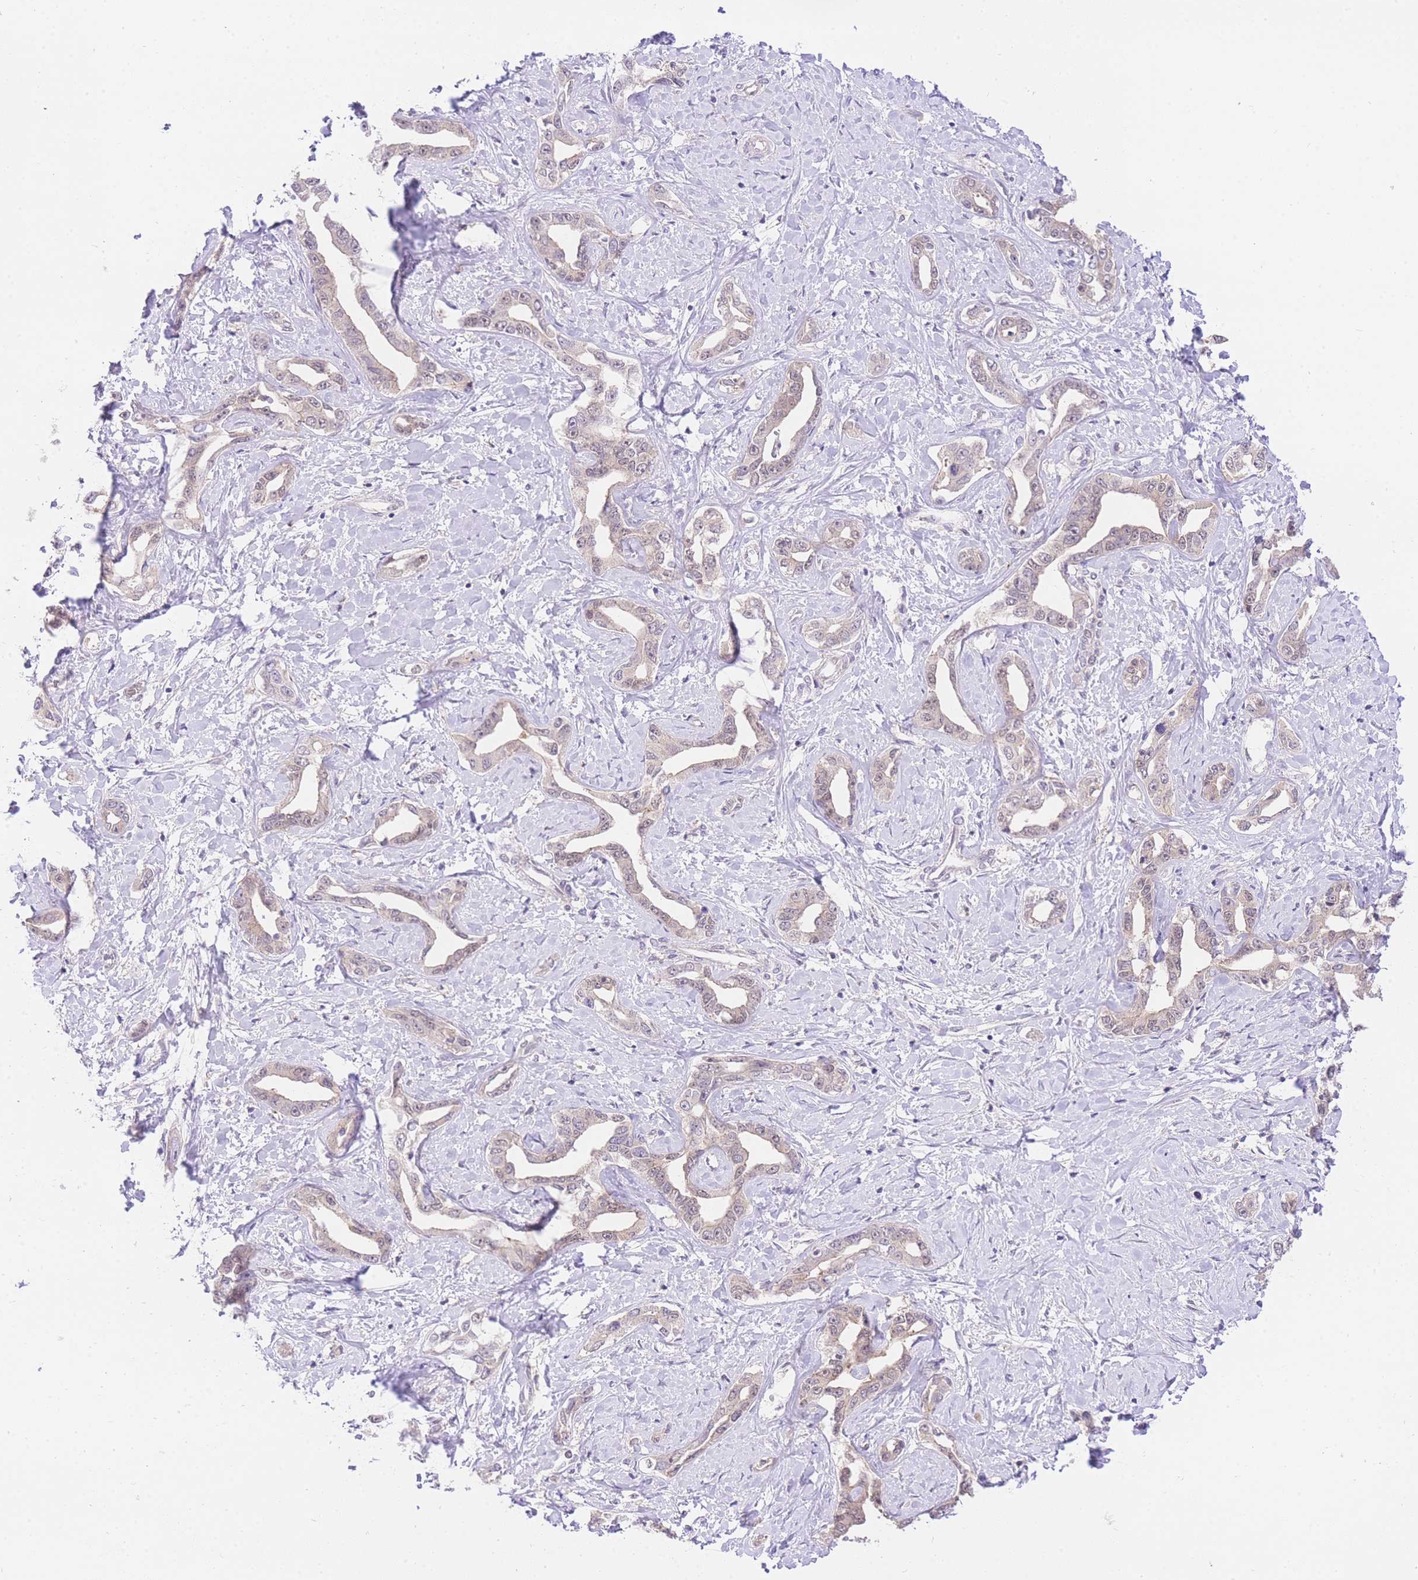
{"staining": {"intensity": "negative", "quantity": "none", "location": "none"}, "tissue": "liver cancer", "cell_type": "Tumor cells", "image_type": "cancer", "snomed": [{"axis": "morphology", "description": "Cholangiocarcinoma"}, {"axis": "topography", "description": "Liver"}], "caption": "Tumor cells are negative for protein expression in human liver cancer (cholangiocarcinoma).", "gene": "UBXN7", "patient": {"sex": "male", "age": 59}}